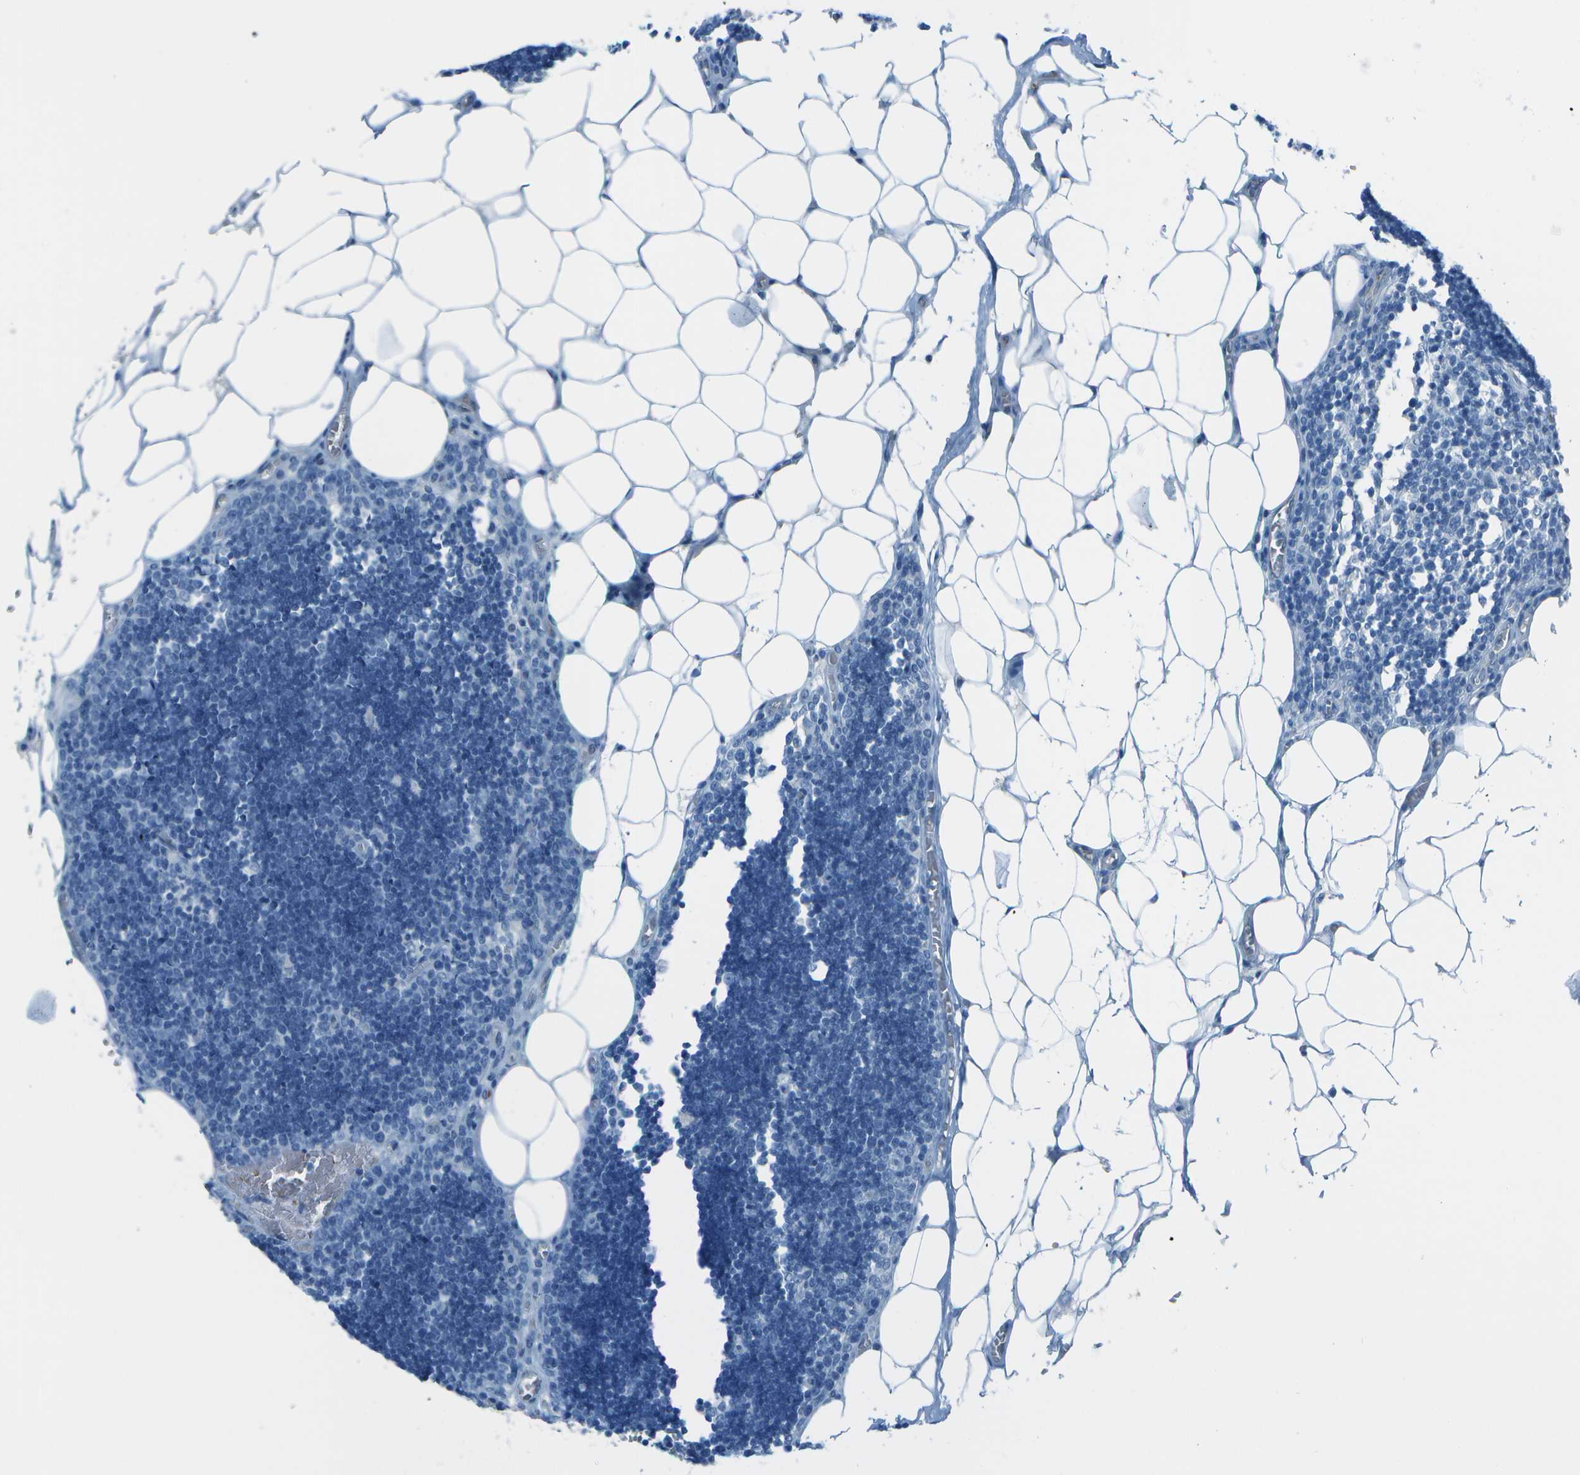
{"staining": {"intensity": "negative", "quantity": "none", "location": "none"}, "tissue": "lymph node", "cell_type": "Germinal center cells", "image_type": "normal", "snomed": [{"axis": "morphology", "description": "Normal tissue, NOS"}, {"axis": "topography", "description": "Lymph node"}], "caption": "Immunohistochemistry (IHC) photomicrograph of benign lymph node: lymph node stained with DAB (3,3'-diaminobenzidine) shows no significant protein positivity in germinal center cells. The staining was performed using DAB to visualize the protein expression in brown, while the nuclei were stained in blue with hematoxylin (Magnification: 20x).", "gene": "ASL", "patient": {"sex": "male", "age": 33}}